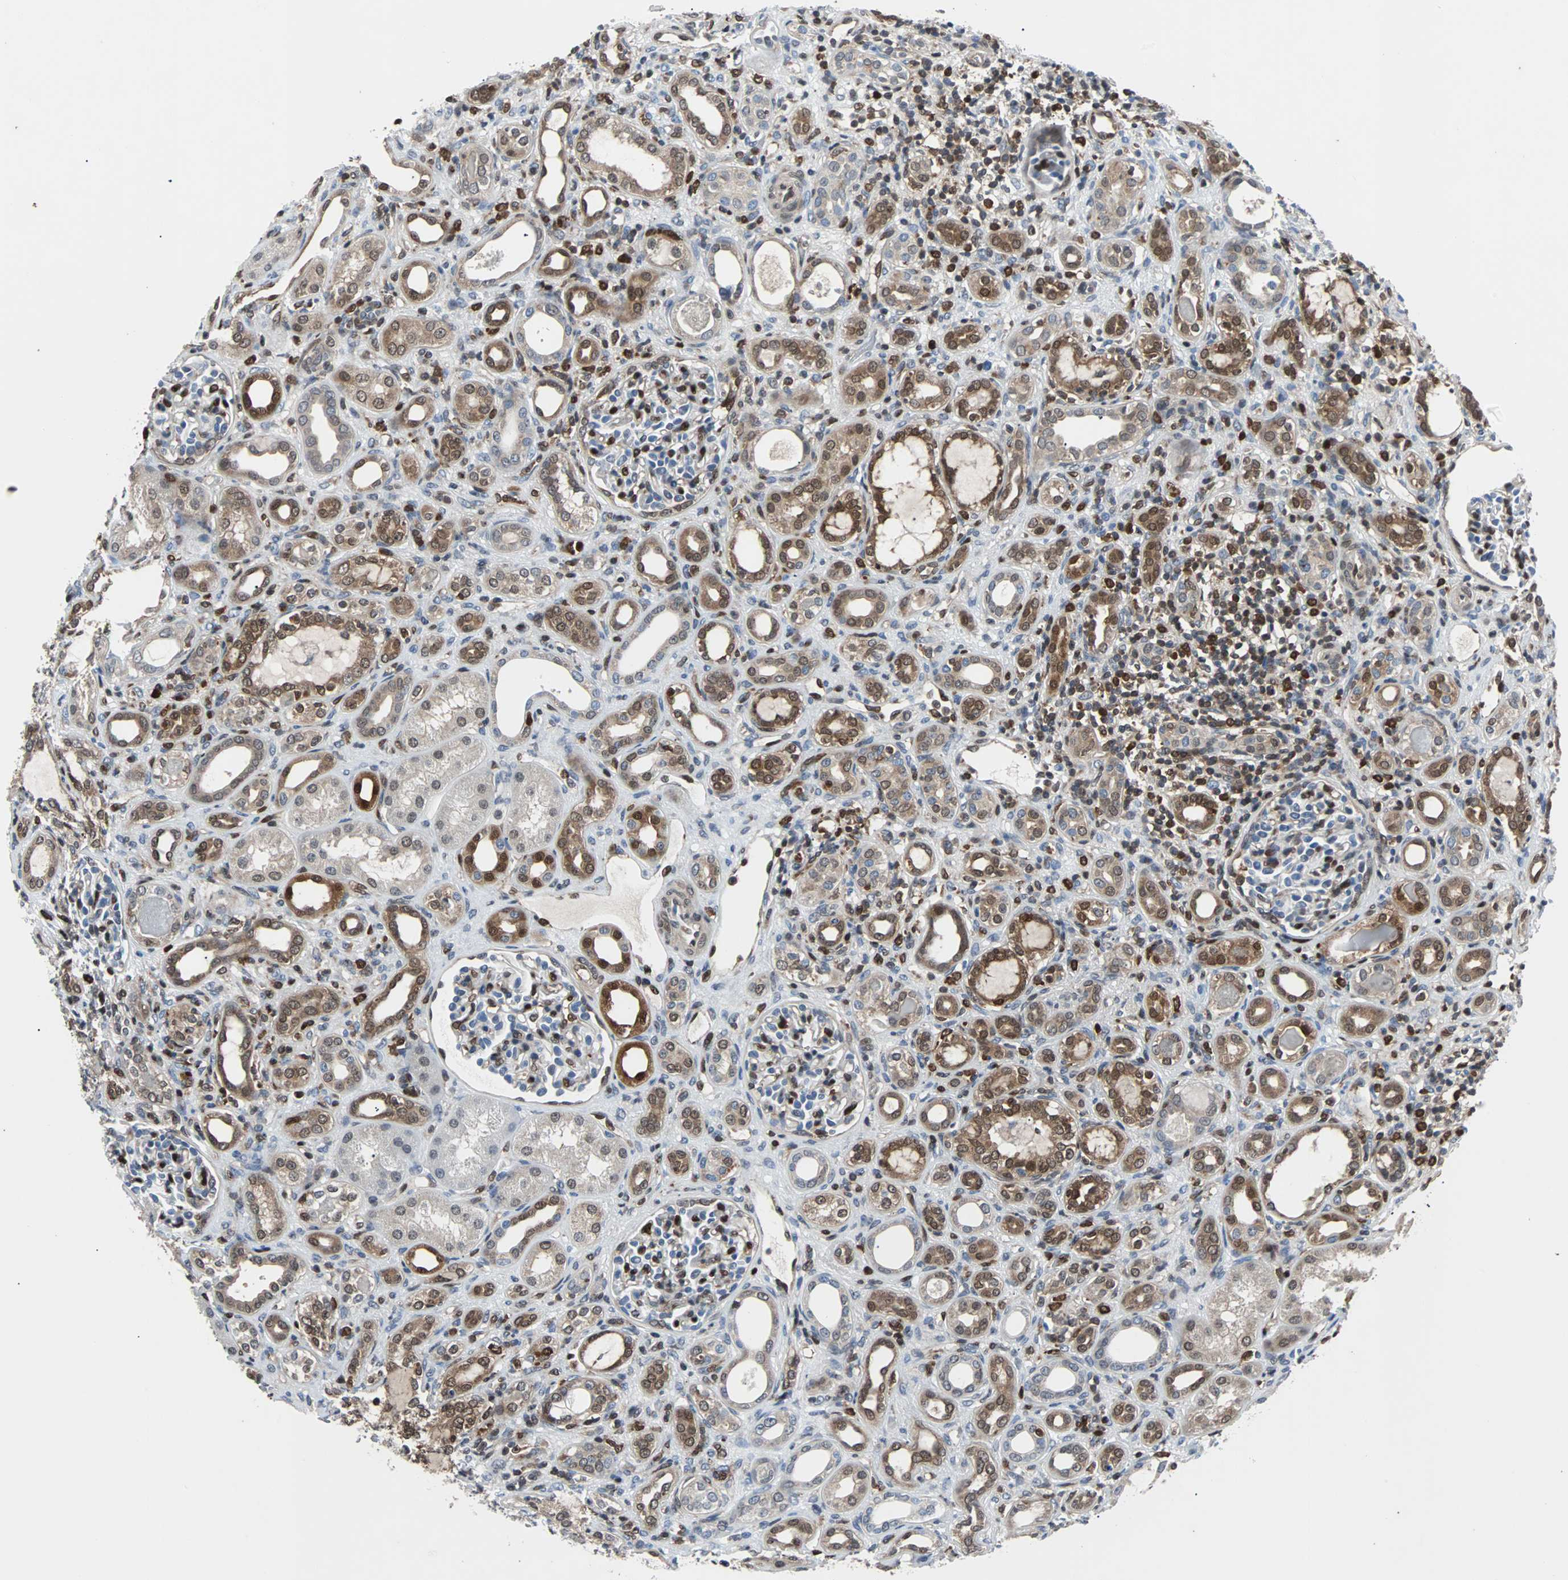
{"staining": {"intensity": "strong", "quantity": "25%-75%", "location": "nuclear"}, "tissue": "kidney", "cell_type": "Cells in glomeruli", "image_type": "normal", "snomed": [{"axis": "morphology", "description": "Normal tissue, NOS"}, {"axis": "topography", "description": "Kidney"}], "caption": "The immunohistochemical stain highlights strong nuclear positivity in cells in glomeruli of benign kidney.", "gene": "MAP2K6", "patient": {"sex": "male", "age": 7}}